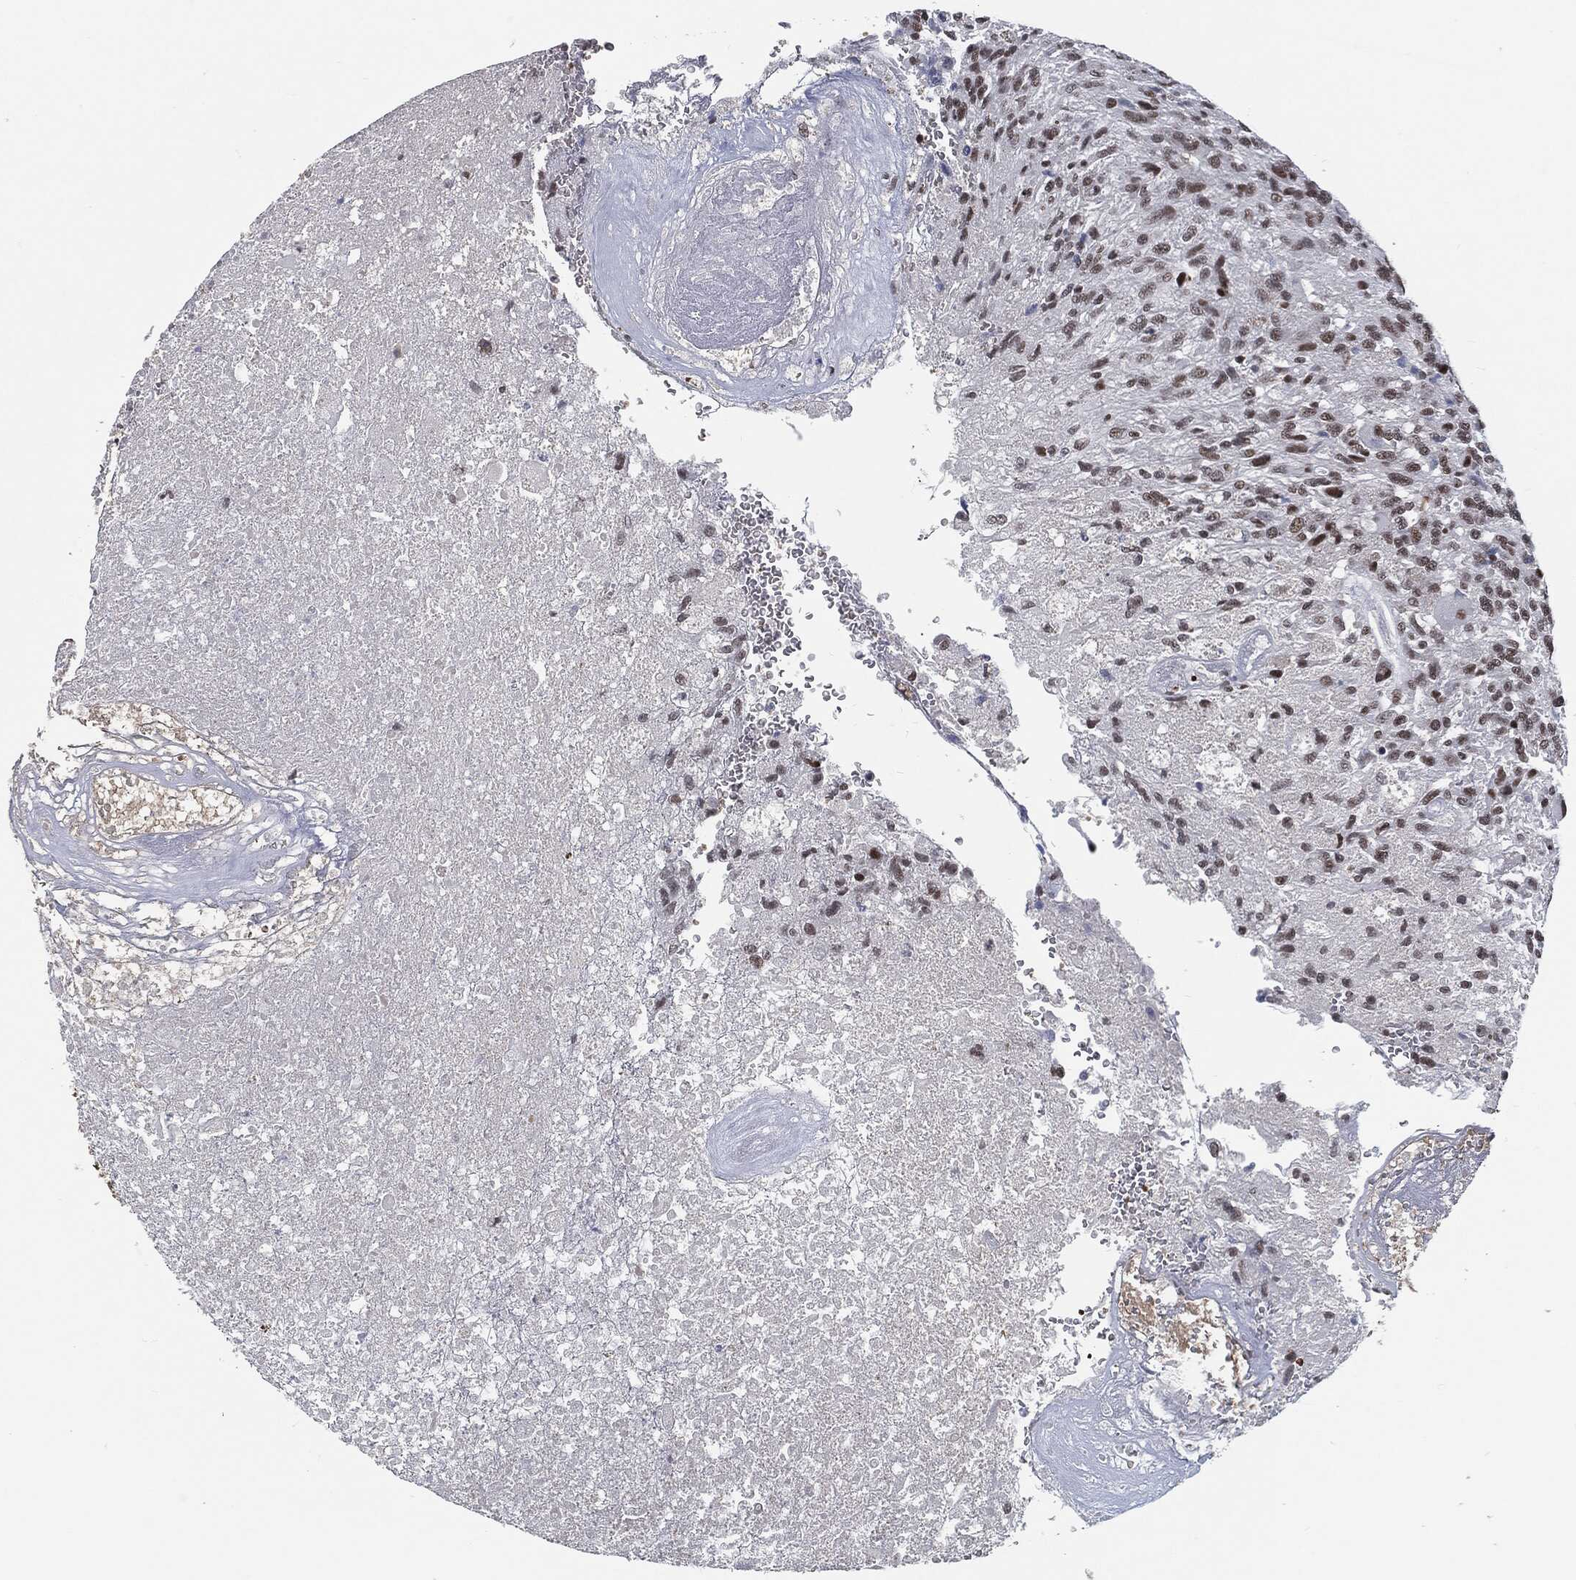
{"staining": {"intensity": "moderate", "quantity": "25%-75%", "location": "nuclear"}, "tissue": "glioma", "cell_type": "Tumor cells", "image_type": "cancer", "snomed": [{"axis": "morphology", "description": "Glioma, malignant, High grade"}, {"axis": "topography", "description": "Brain"}], "caption": "Protein analysis of glioma tissue demonstrates moderate nuclear expression in about 25%-75% of tumor cells.", "gene": "ANXA1", "patient": {"sex": "male", "age": 56}}